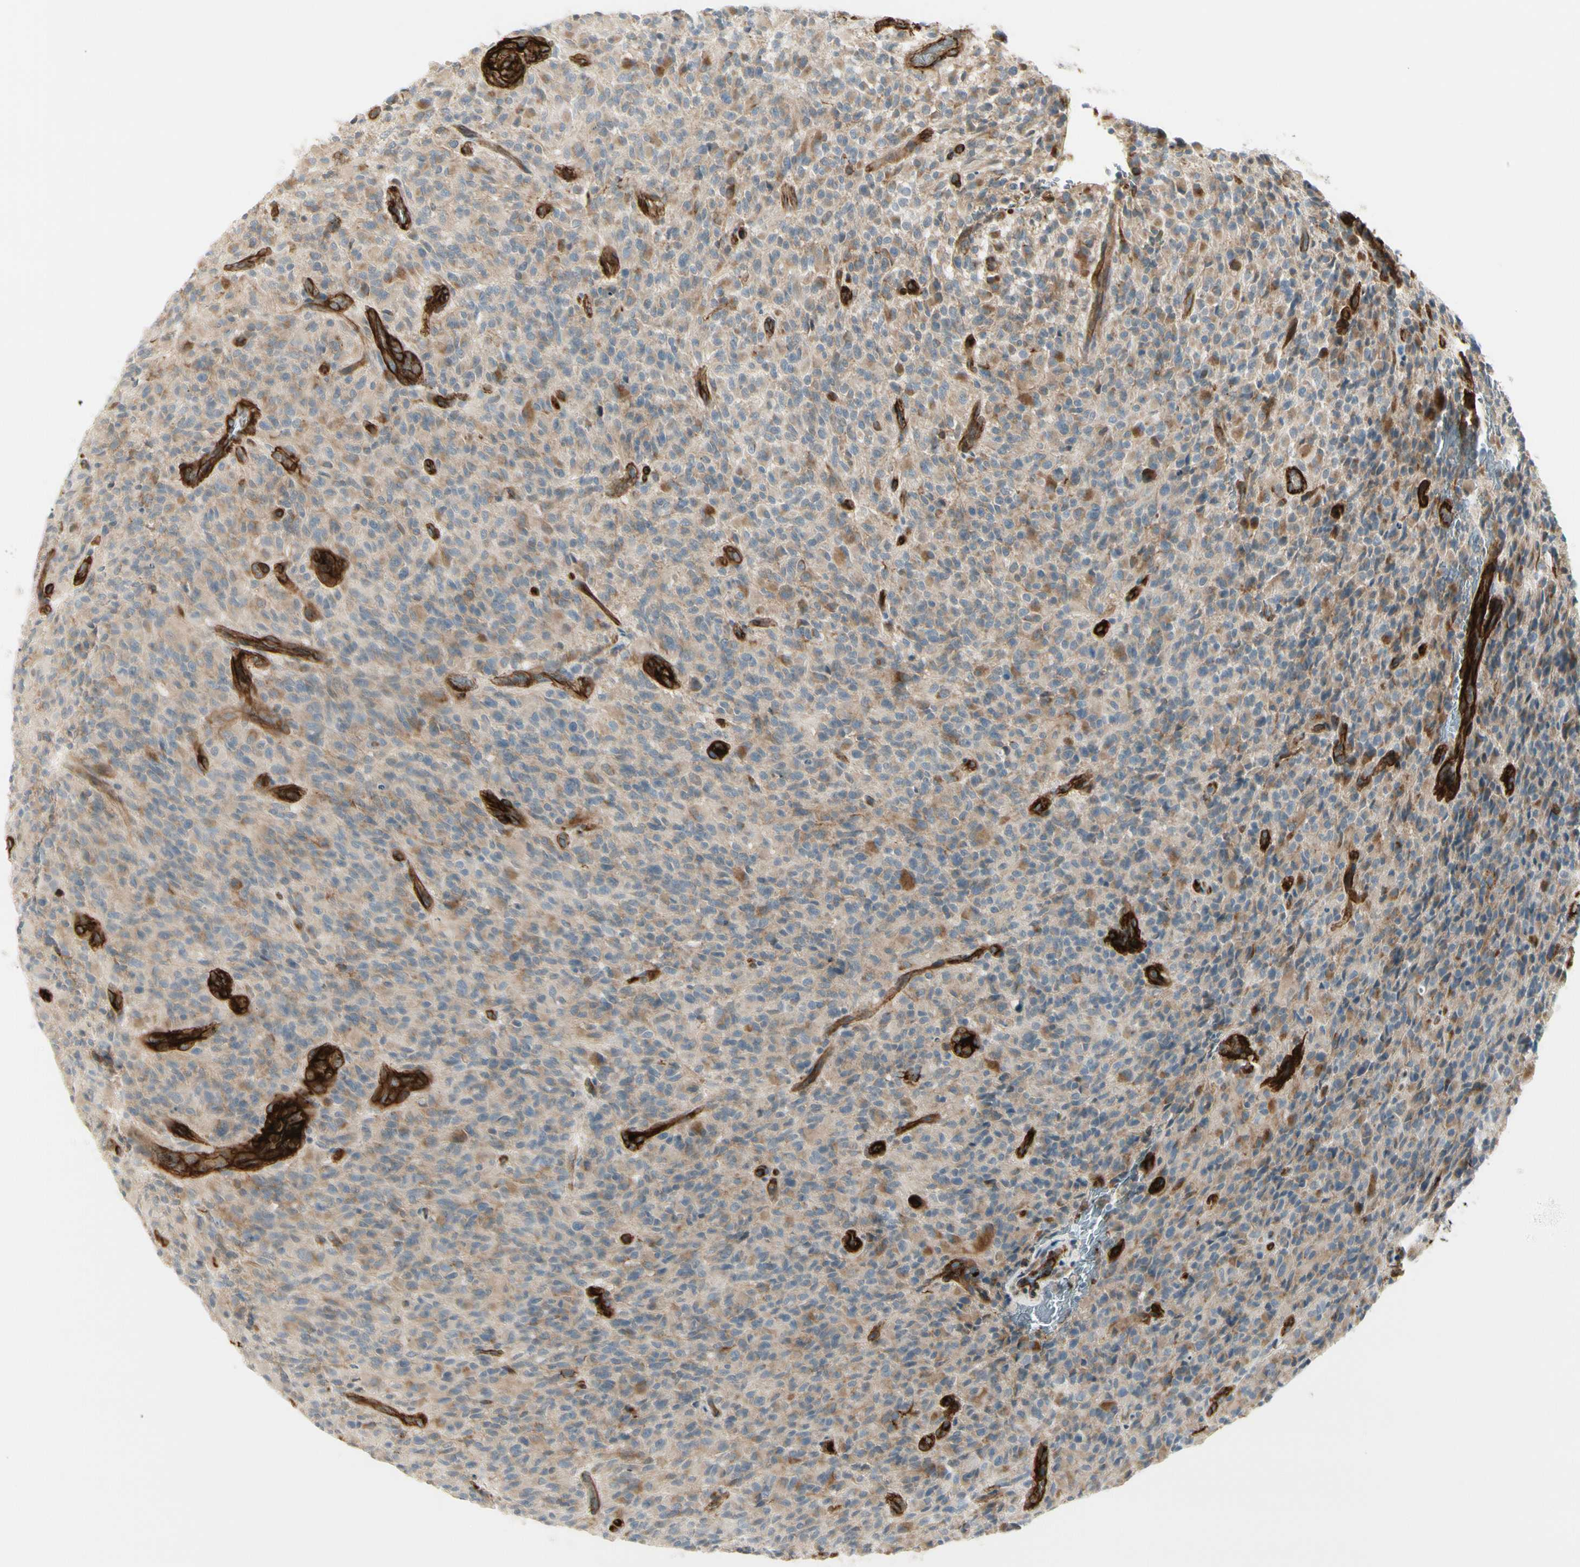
{"staining": {"intensity": "moderate", "quantity": "<25%", "location": "cytoplasmic/membranous"}, "tissue": "glioma", "cell_type": "Tumor cells", "image_type": "cancer", "snomed": [{"axis": "morphology", "description": "Glioma, malignant, High grade"}, {"axis": "topography", "description": "Brain"}], "caption": "The image reveals a brown stain indicating the presence of a protein in the cytoplasmic/membranous of tumor cells in malignant high-grade glioma.", "gene": "MCAM", "patient": {"sex": "male", "age": 71}}